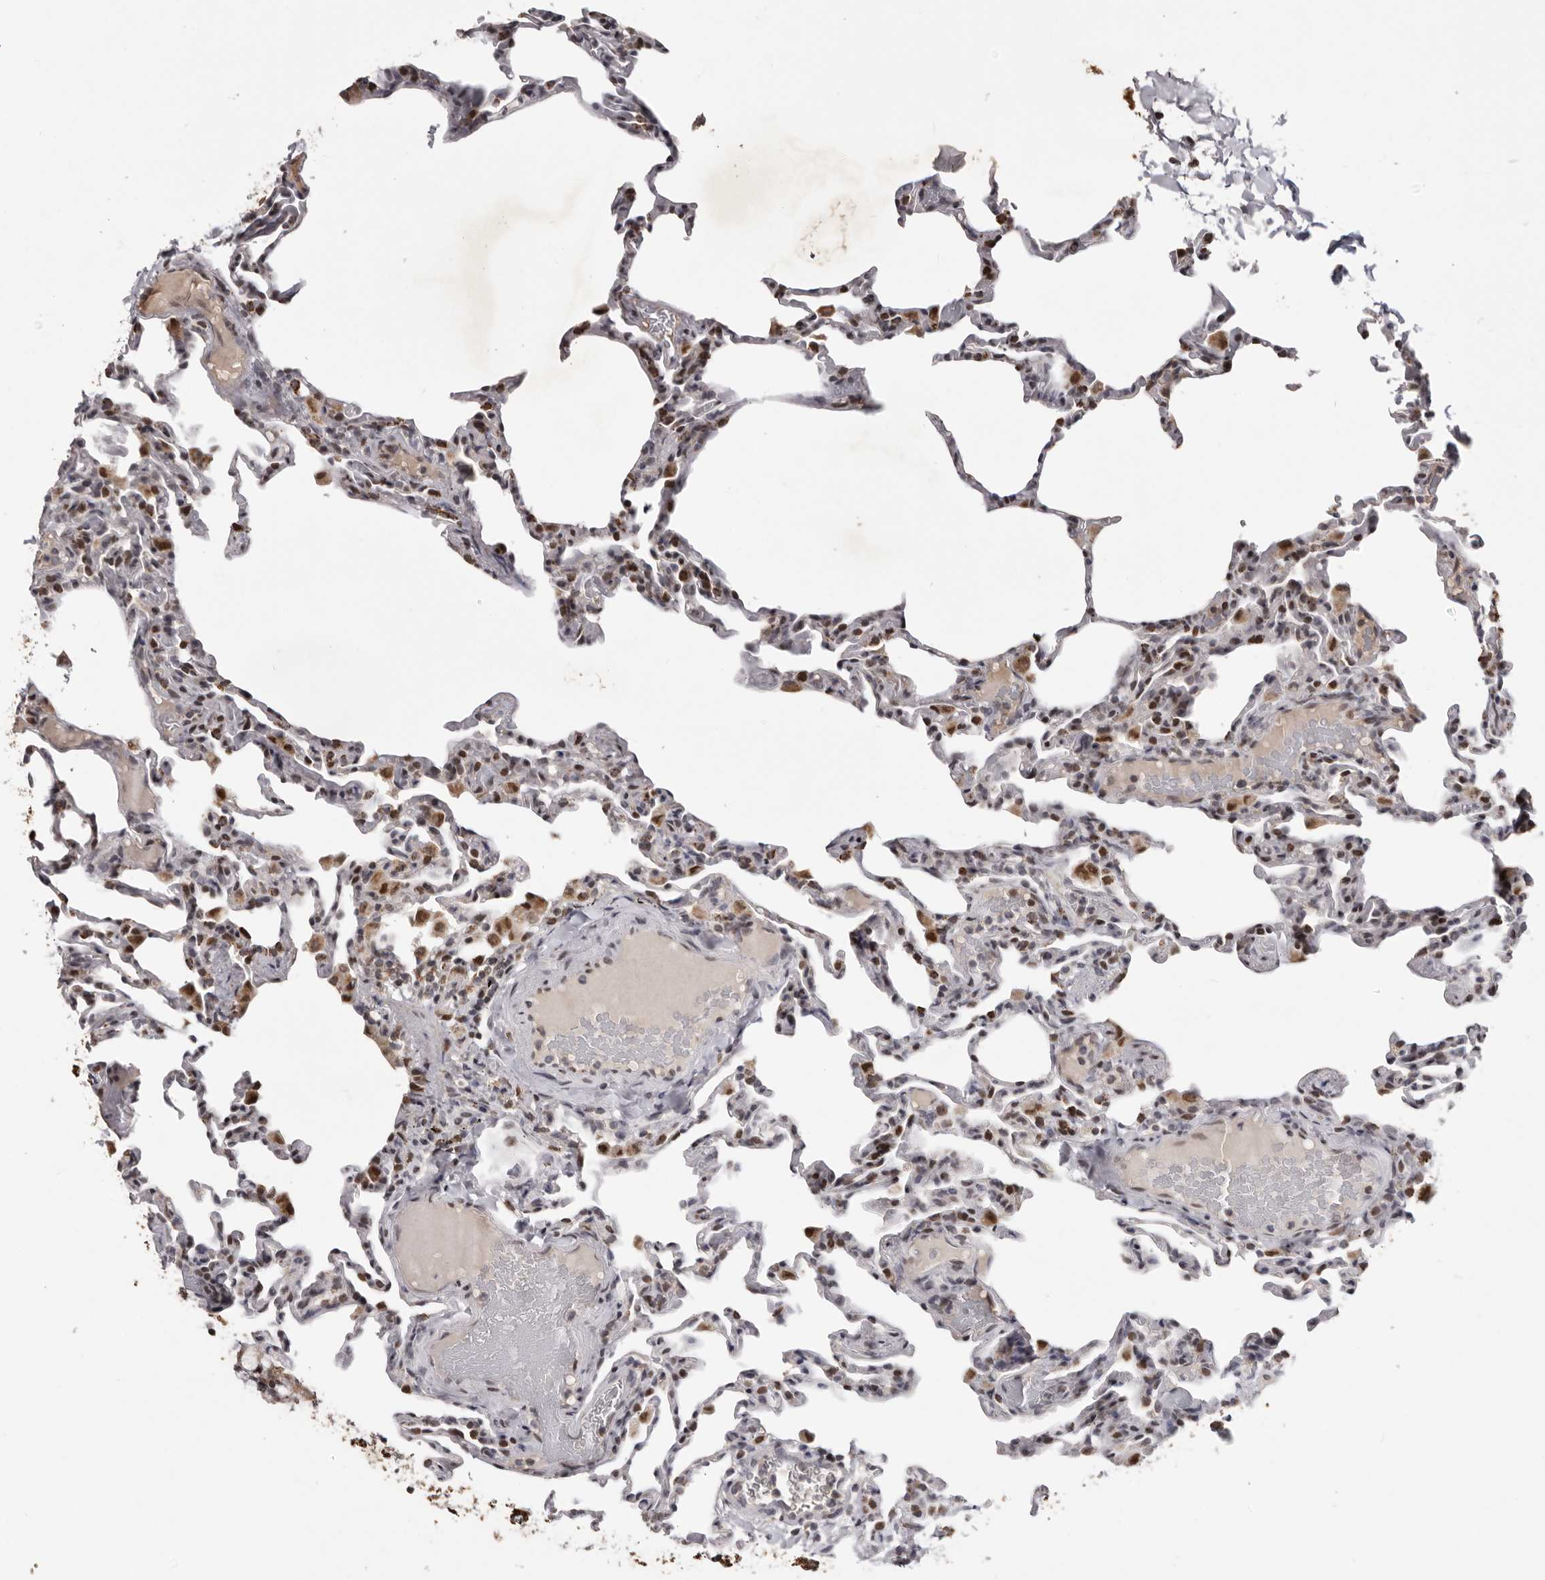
{"staining": {"intensity": "moderate", "quantity": "<25%", "location": "cytoplasmic/membranous,nuclear"}, "tissue": "lung", "cell_type": "Alveolar cells", "image_type": "normal", "snomed": [{"axis": "morphology", "description": "Normal tissue, NOS"}, {"axis": "topography", "description": "Lung"}], "caption": "Immunohistochemistry (IHC) (DAB) staining of normal lung displays moderate cytoplasmic/membranous,nuclear protein staining in approximately <25% of alveolar cells.", "gene": "C17orf99", "patient": {"sex": "male", "age": 20}}